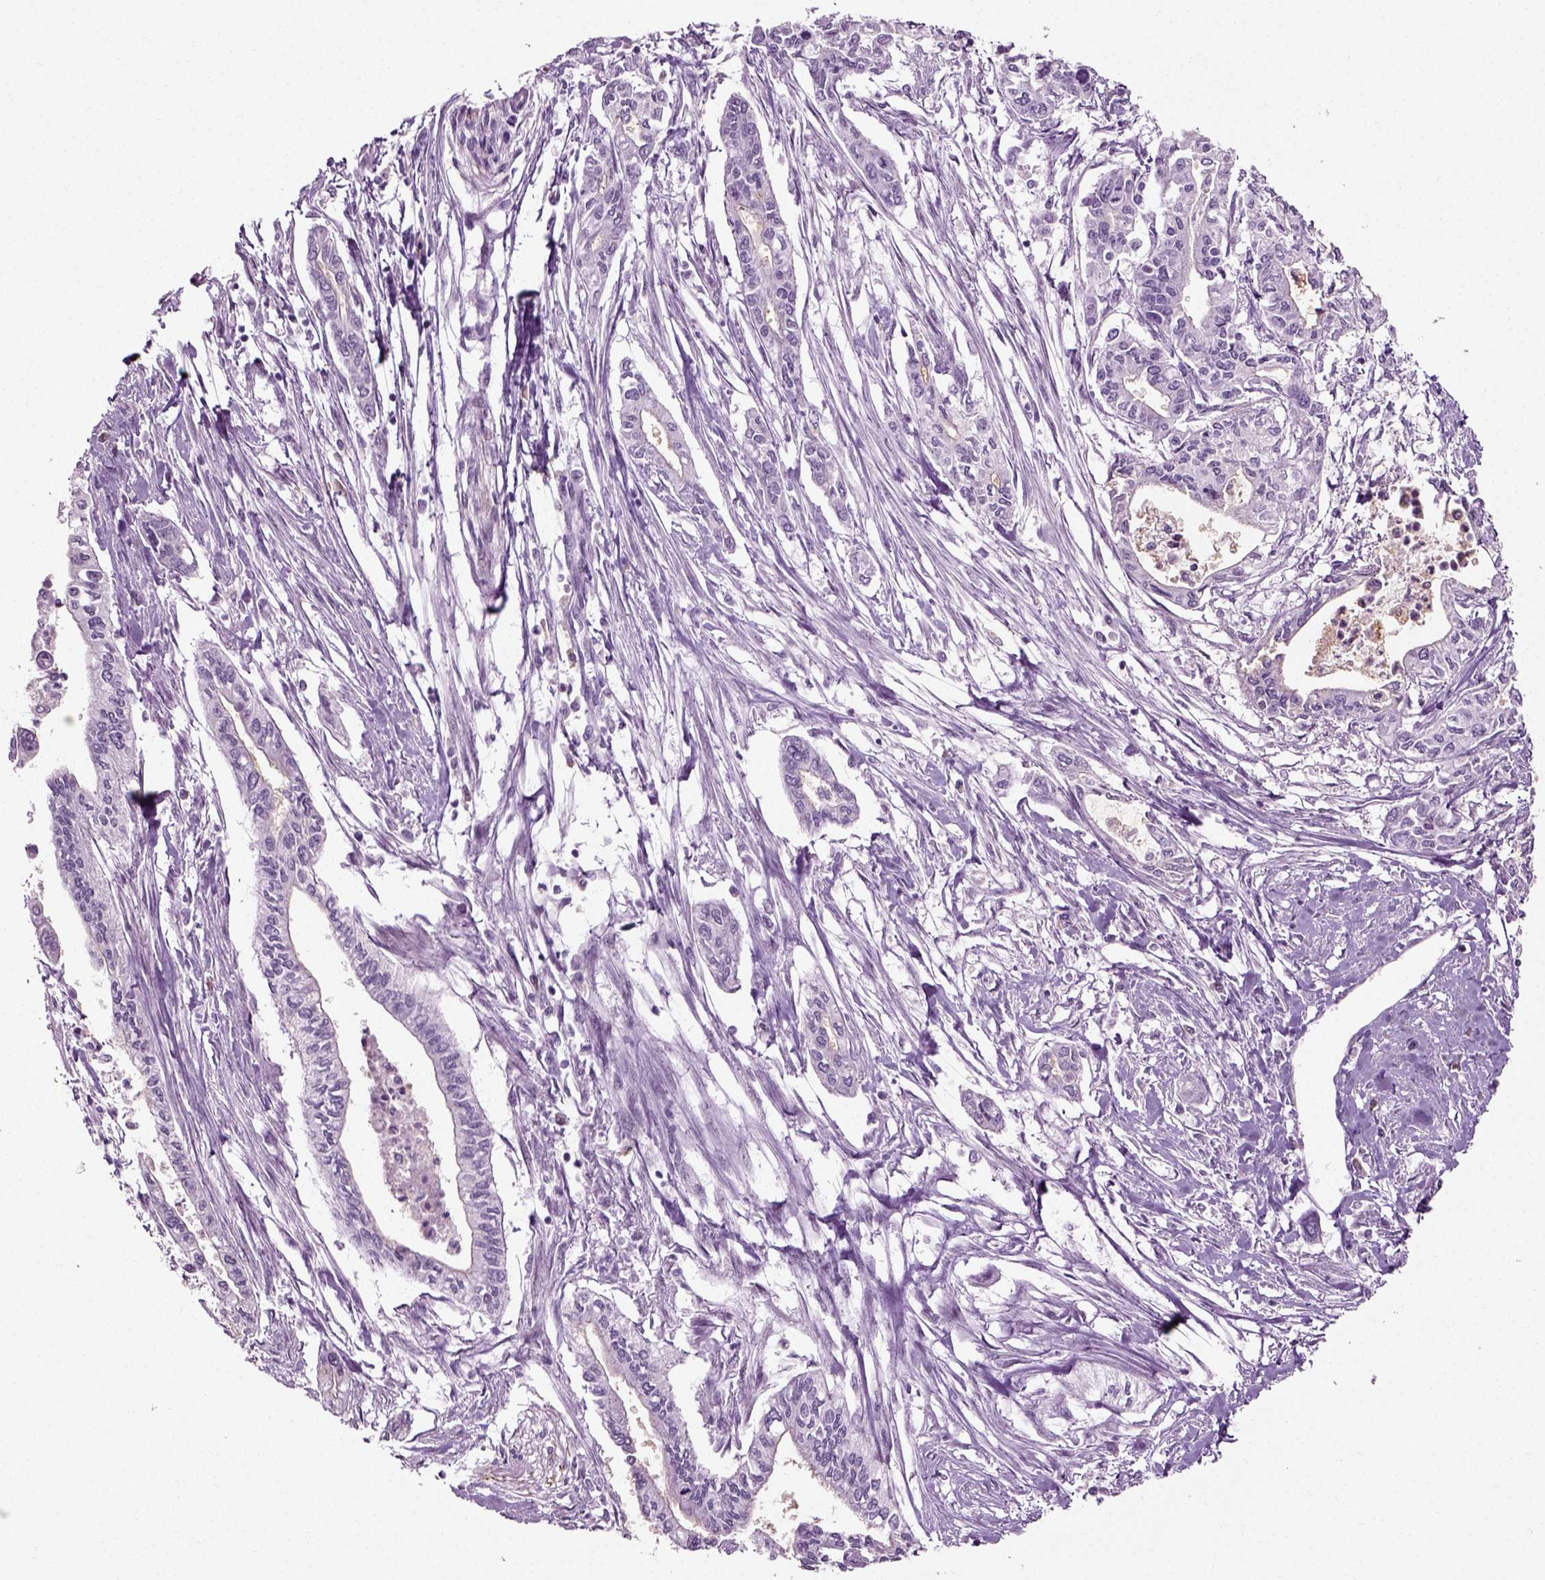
{"staining": {"intensity": "negative", "quantity": "none", "location": "none"}, "tissue": "pancreatic cancer", "cell_type": "Tumor cells", "image_type": "cancer", "snomed": [{"axis": "morphology", "description": "Adenocarcinoma, NOS"}, {"axis": "topography", "description": "Pancreas"}], "caption": "This is an immunohistochemistry (IHC) image of pancreatic cancer. There is no positivity in tumor cells.", "gene": "SLC26A8", "patient": {"sex": "male", "age": 60}}